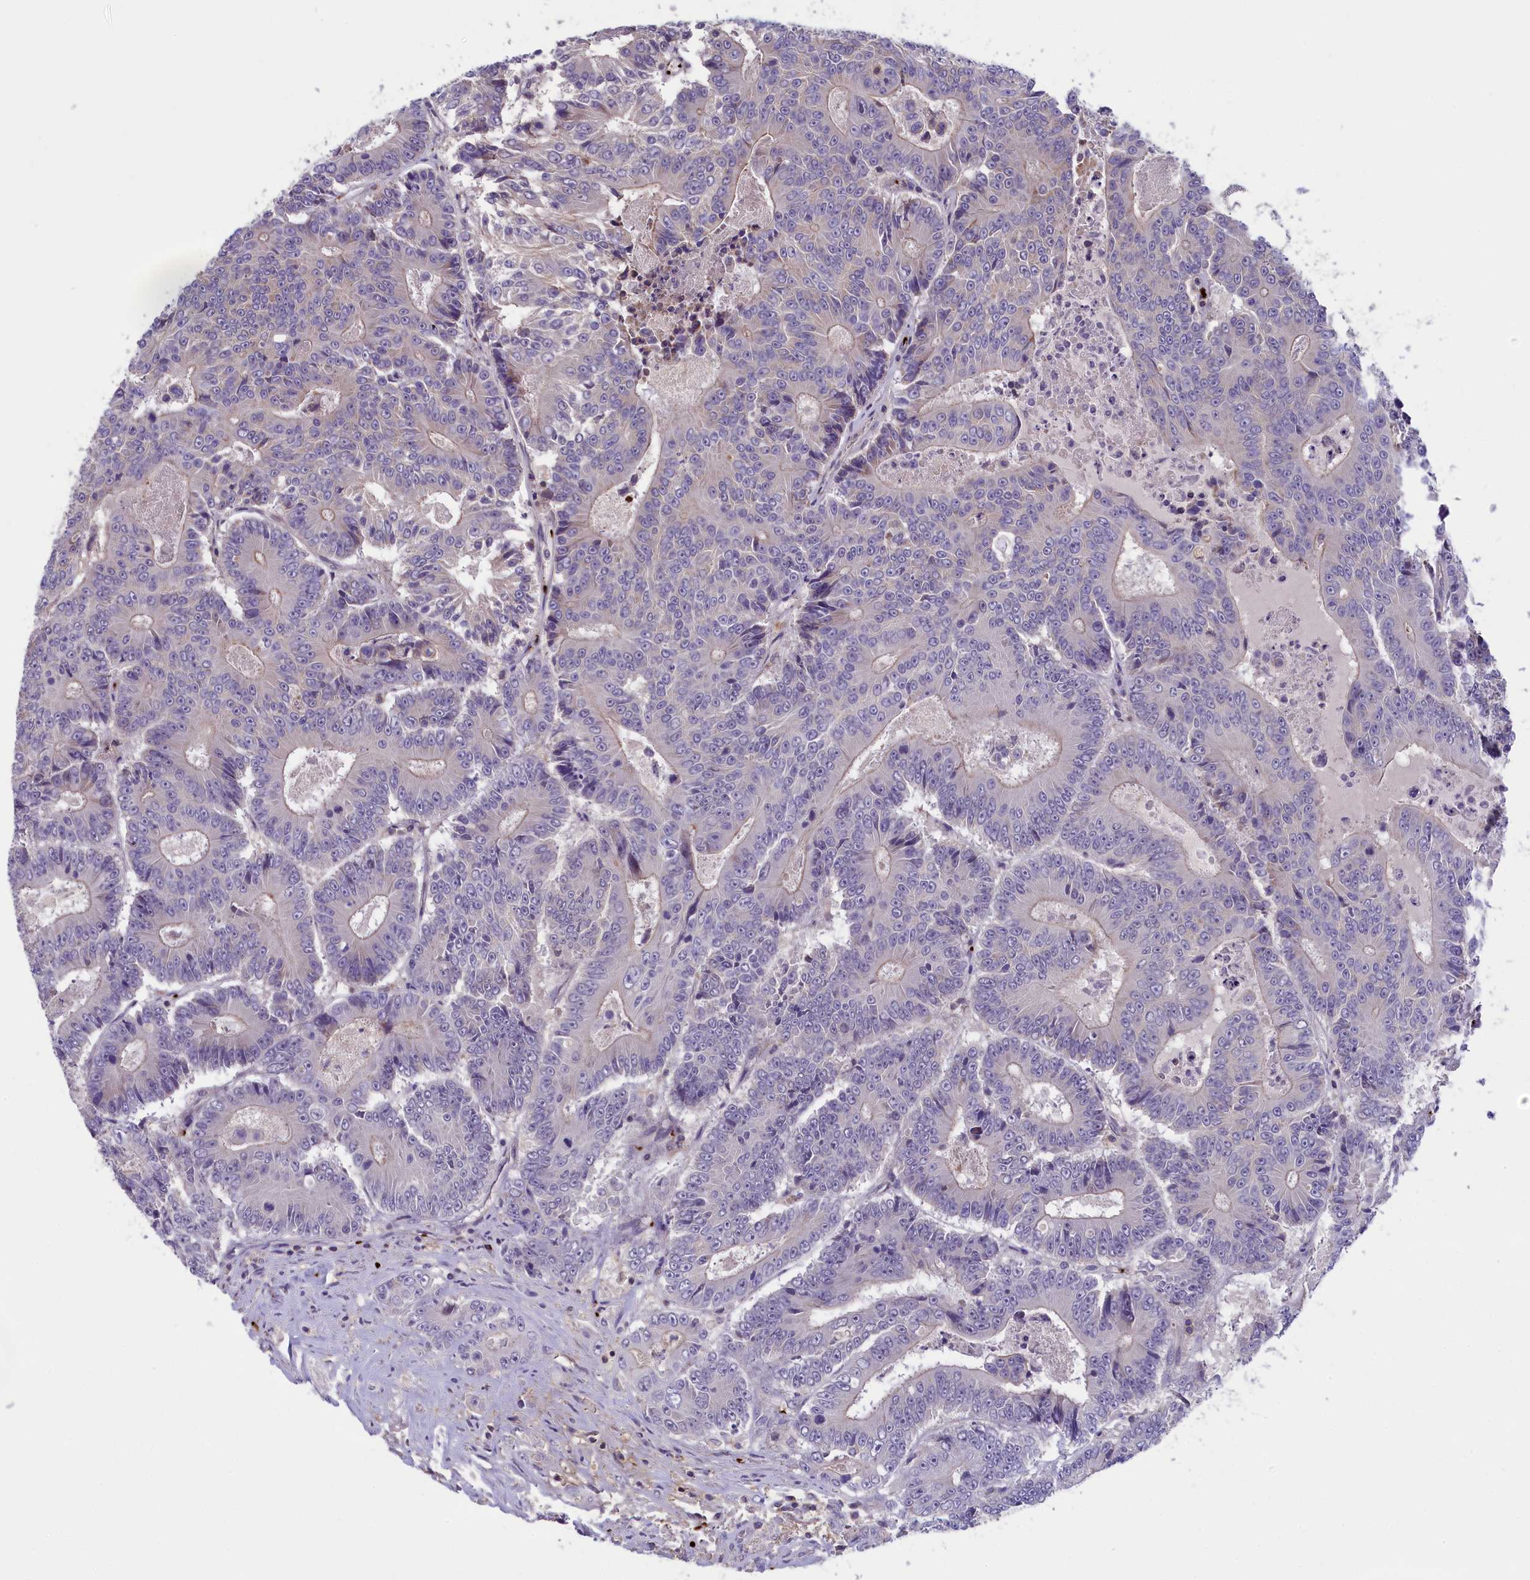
{"staining": {"intensity": "weak", "quantity": "<25%", "location": "cytoplasmic/membranous"}, "tissue": "colorectal cancer", "cell_type": "Tumor cells", "image_type": "cancer", "snomed": [{"axis": "morphology", "description": "Adenocarcinoma, NOS"}, {"axis": "topography", "description": "Colon"}], "caption": "Tumor cells show no significant protein staining in colorectal cancer.", "gene": "HEATR3", "patient": {"sex": "male", "age": 83}}